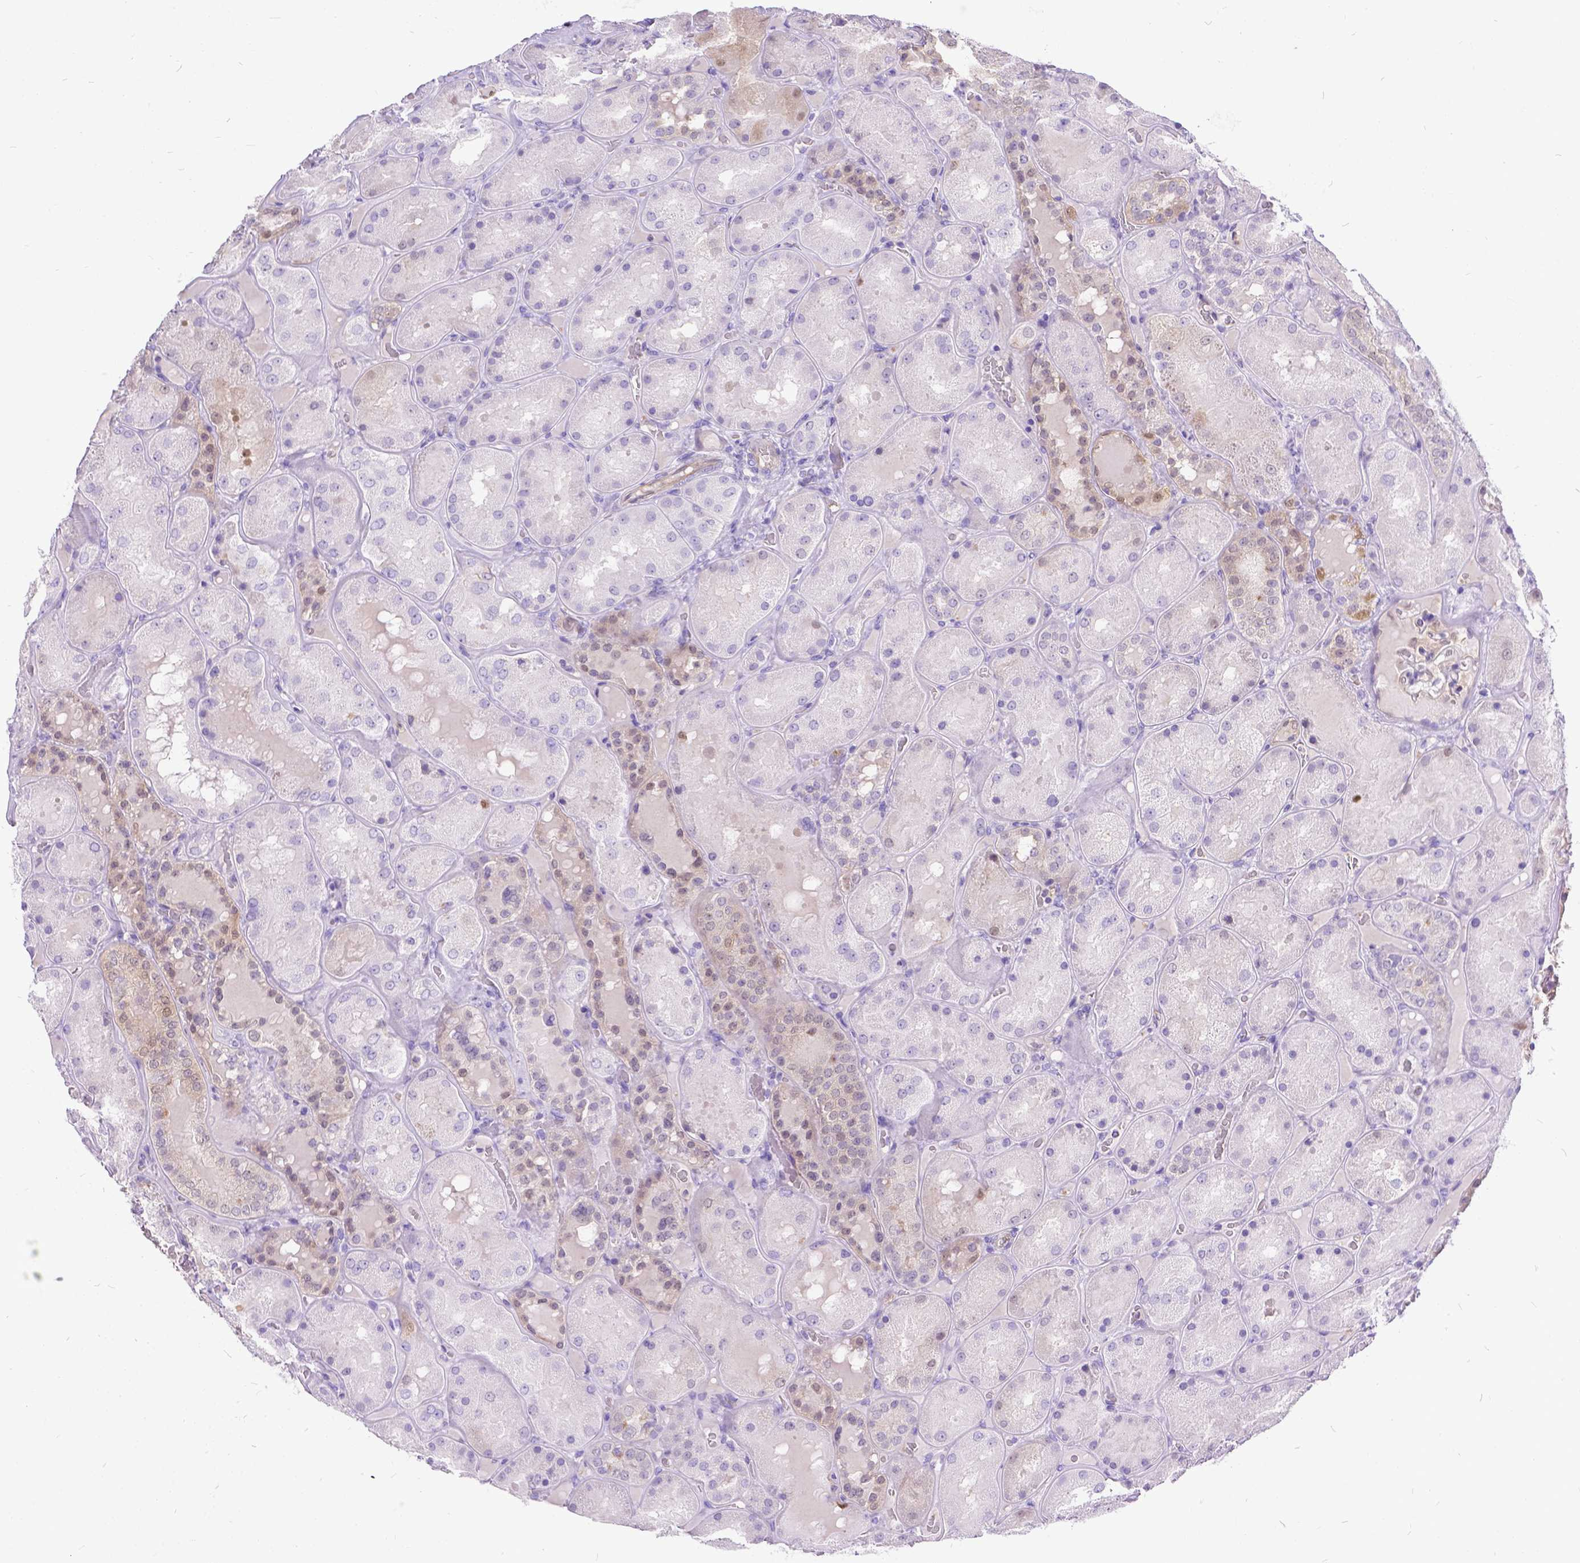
{"staining": {"intensity": "moderate", "quantity": "<25%", "location": "nuclear"}, "tissue": "kidney", "cell_type": "Cells in glomeruli", "image_type": "normal", "snomed": [{"axis": "morphology", "description": "Normal tissue, NOS"}, {"axis": "topography", "description": "Kidney"}], "caption": "Protein staining exhibits moderate nuclear staining in about <25% of cells in glomeruli in benign kidney. Nuclei are stained in blue.", "gene": "TMEM169", "patient": {"sex": "male", "age": 73}}